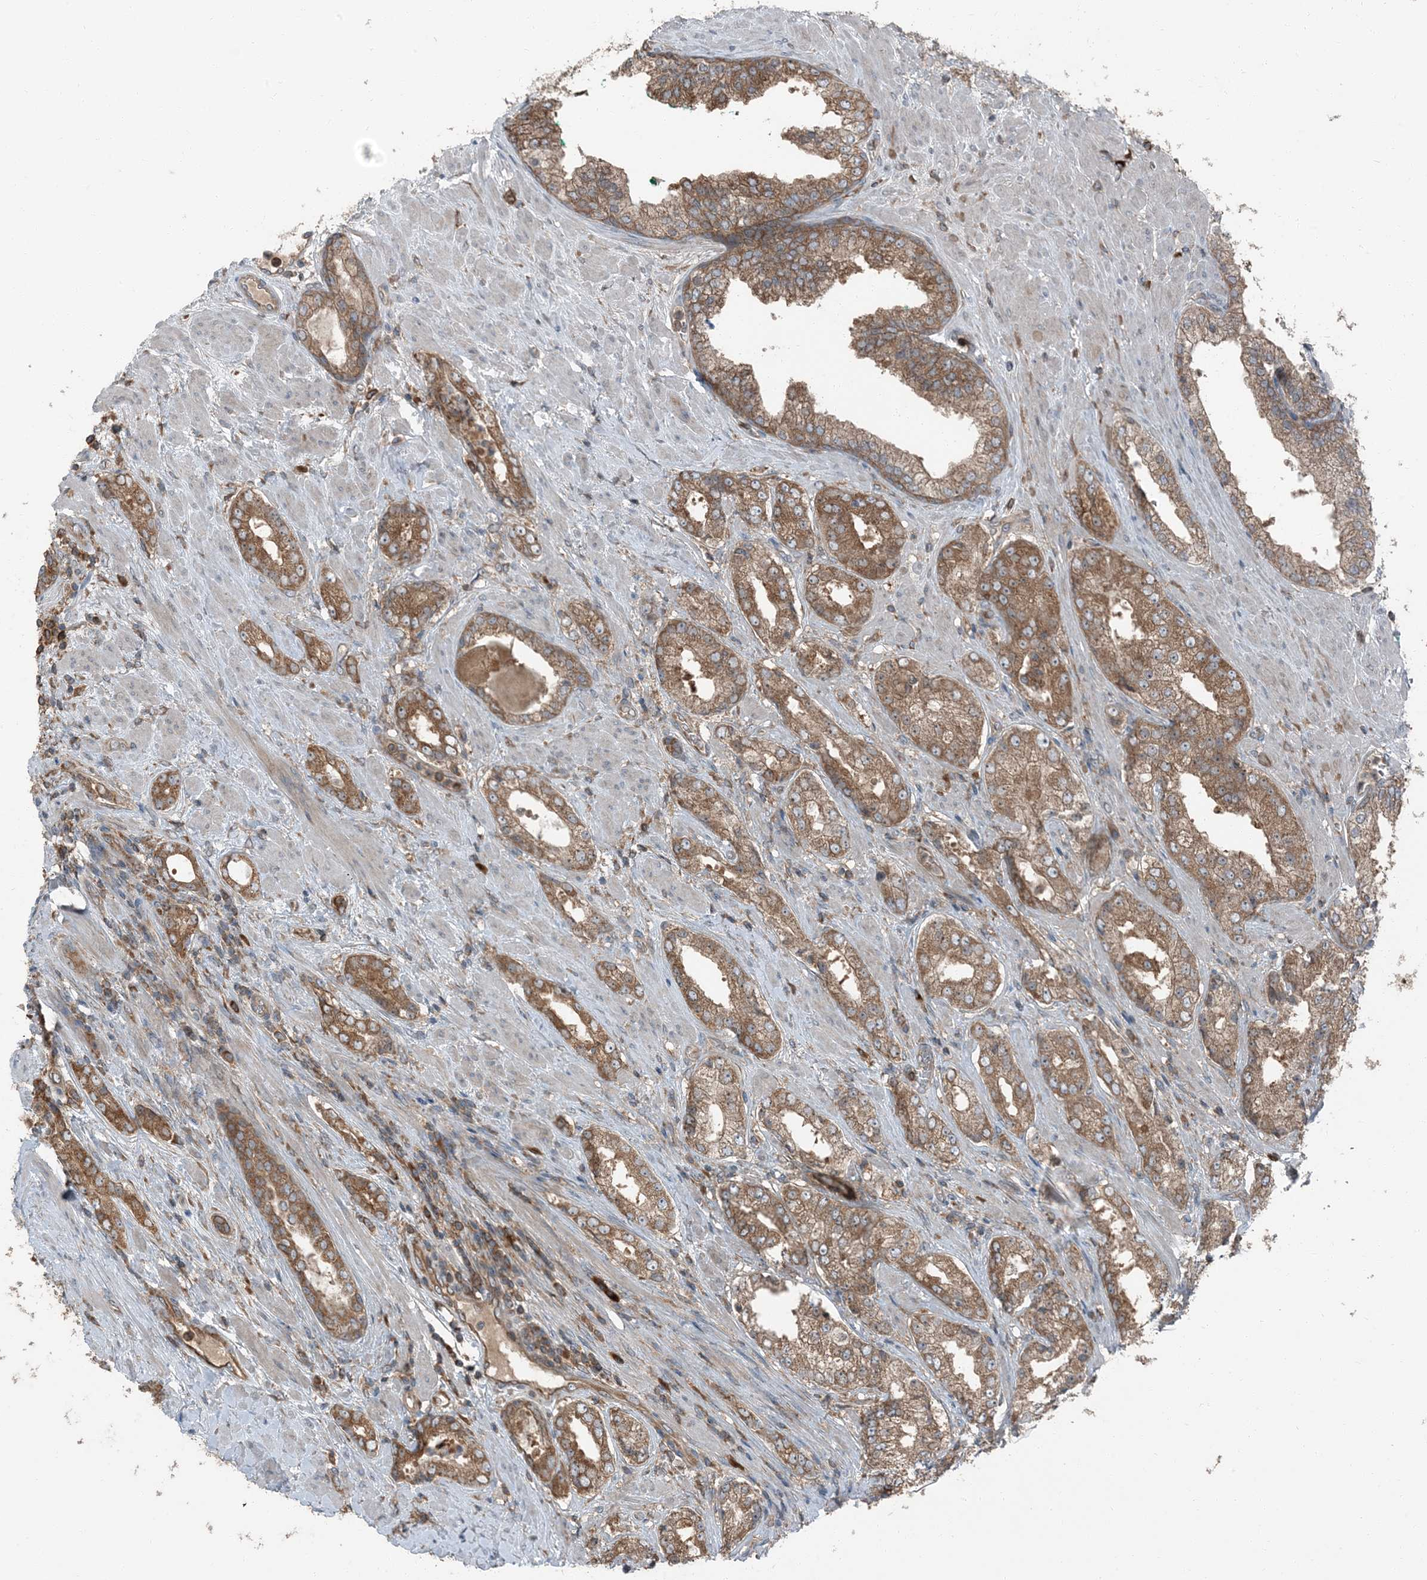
{"staining": {"intensity": "moderate", "quantity": ">75%", "location": "cytoplasmic/membranous"}, "tissue": "prostate cancer", "cell_type": "Tumor cells", "image_type": "cancer", "snomed": [{"axis": "morphology", "description": "Adenocarcinoma, Low grade"}, {"axis": "topography", "description": "Prostate"}], "caption": "Immunohistochemistry of human prostate low-grade adenocarcinoma shows medium levels of moderate cytoplasmic/membranous positivity in about >75% of tumor cells.", "gene": "RAB3GAP1", "patient": {"sex": "male", "age": 67}}